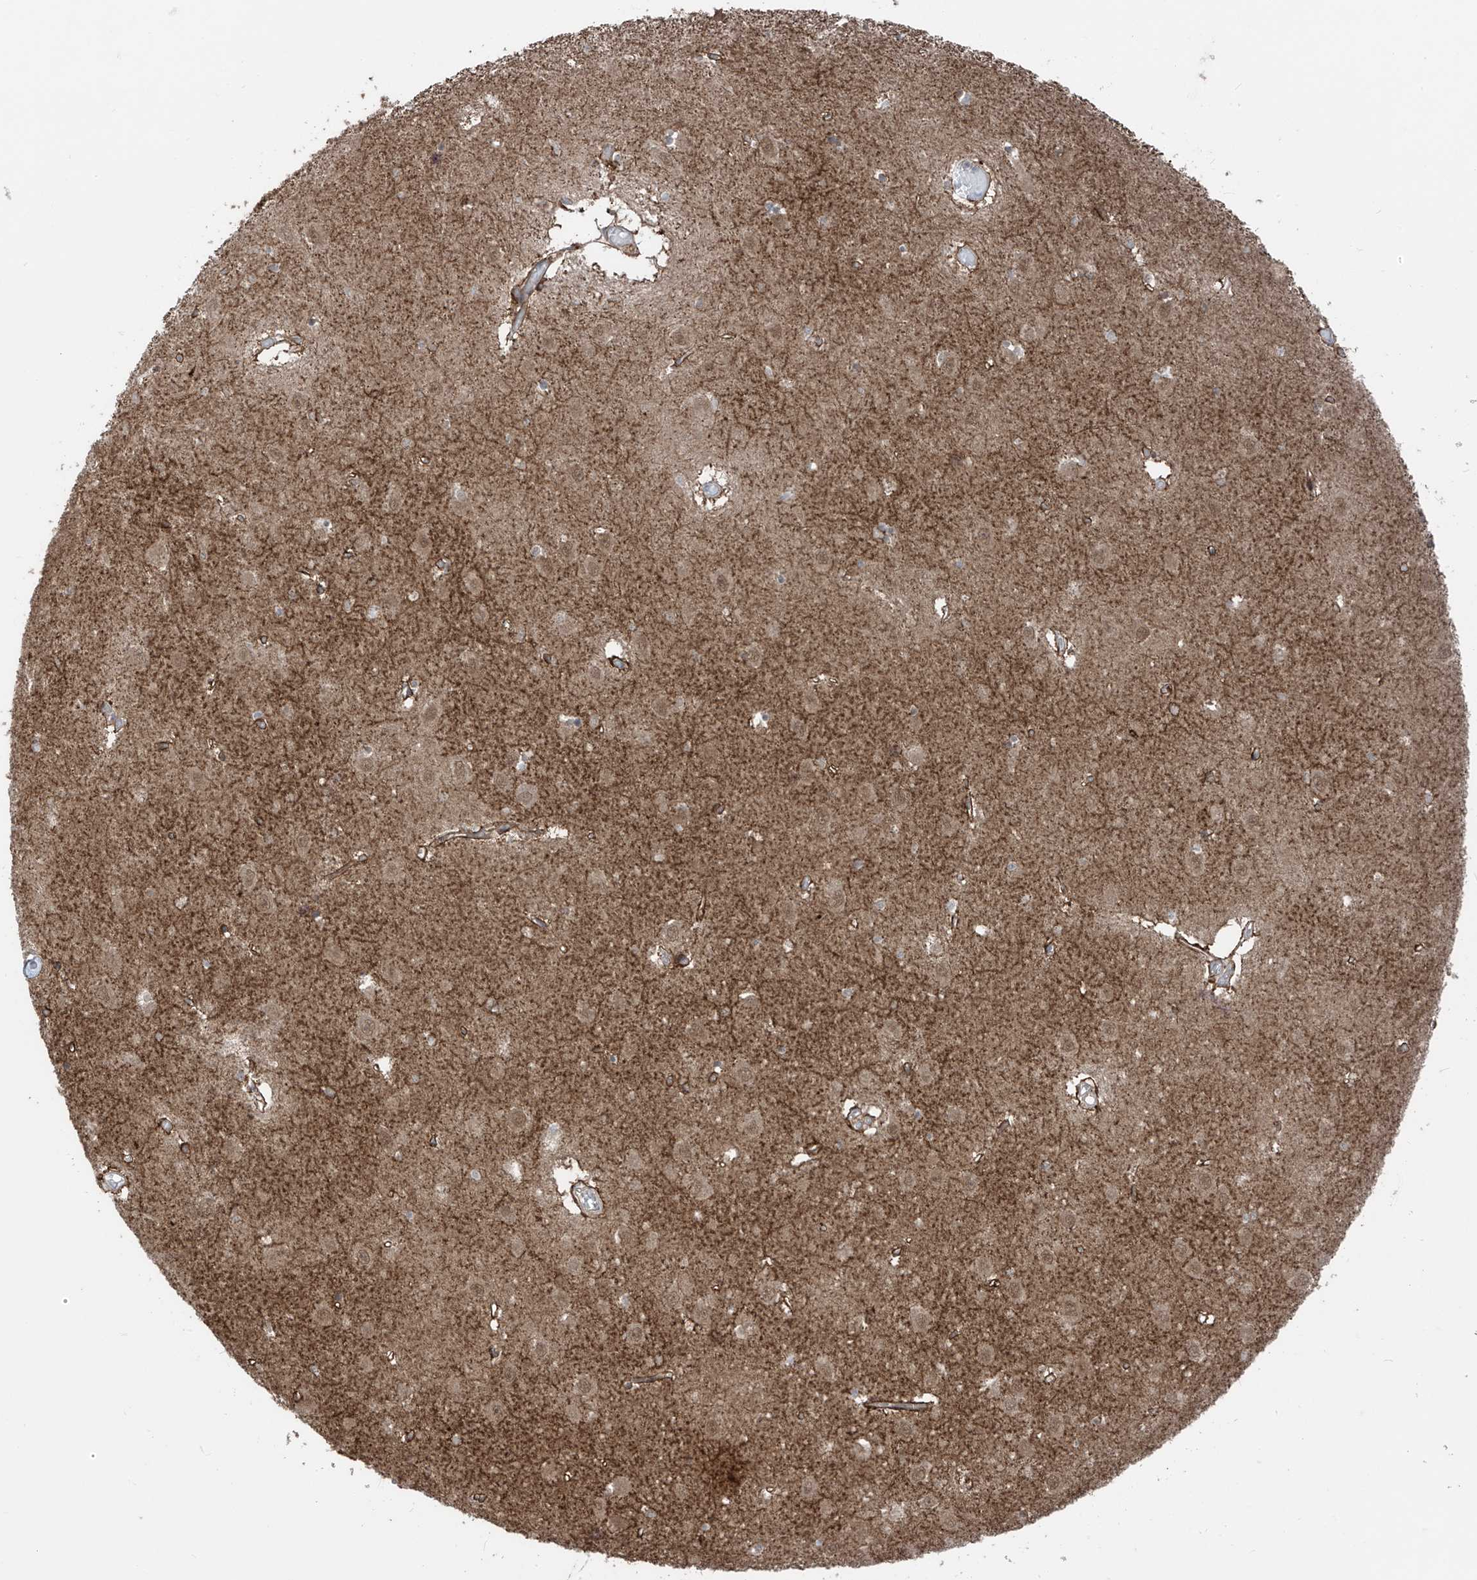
{"staining": {"intensity": "moderate", "quantity": ">75%", "location": "cytoplasmic/membranous,nuclear"}, "tissue": "hippocampus", "cell_type": "Glial cells", "image_type": "normal", "snomed": [{"axis": "morphology", "description": "Normal tissue, NOS"}, {"axis": "topography", "description": "Hippocampus"}], "caption": "Hippocampus stained with DAB (3,3'-diaminobenzidine) immunohistochemistry shows medium levels of moderate cytoplasmic/membranous,nuclear expression in approximately >75% of glial cells.", "gene": "PDE11A", "patient": {"sex": "male", "age": 70}}